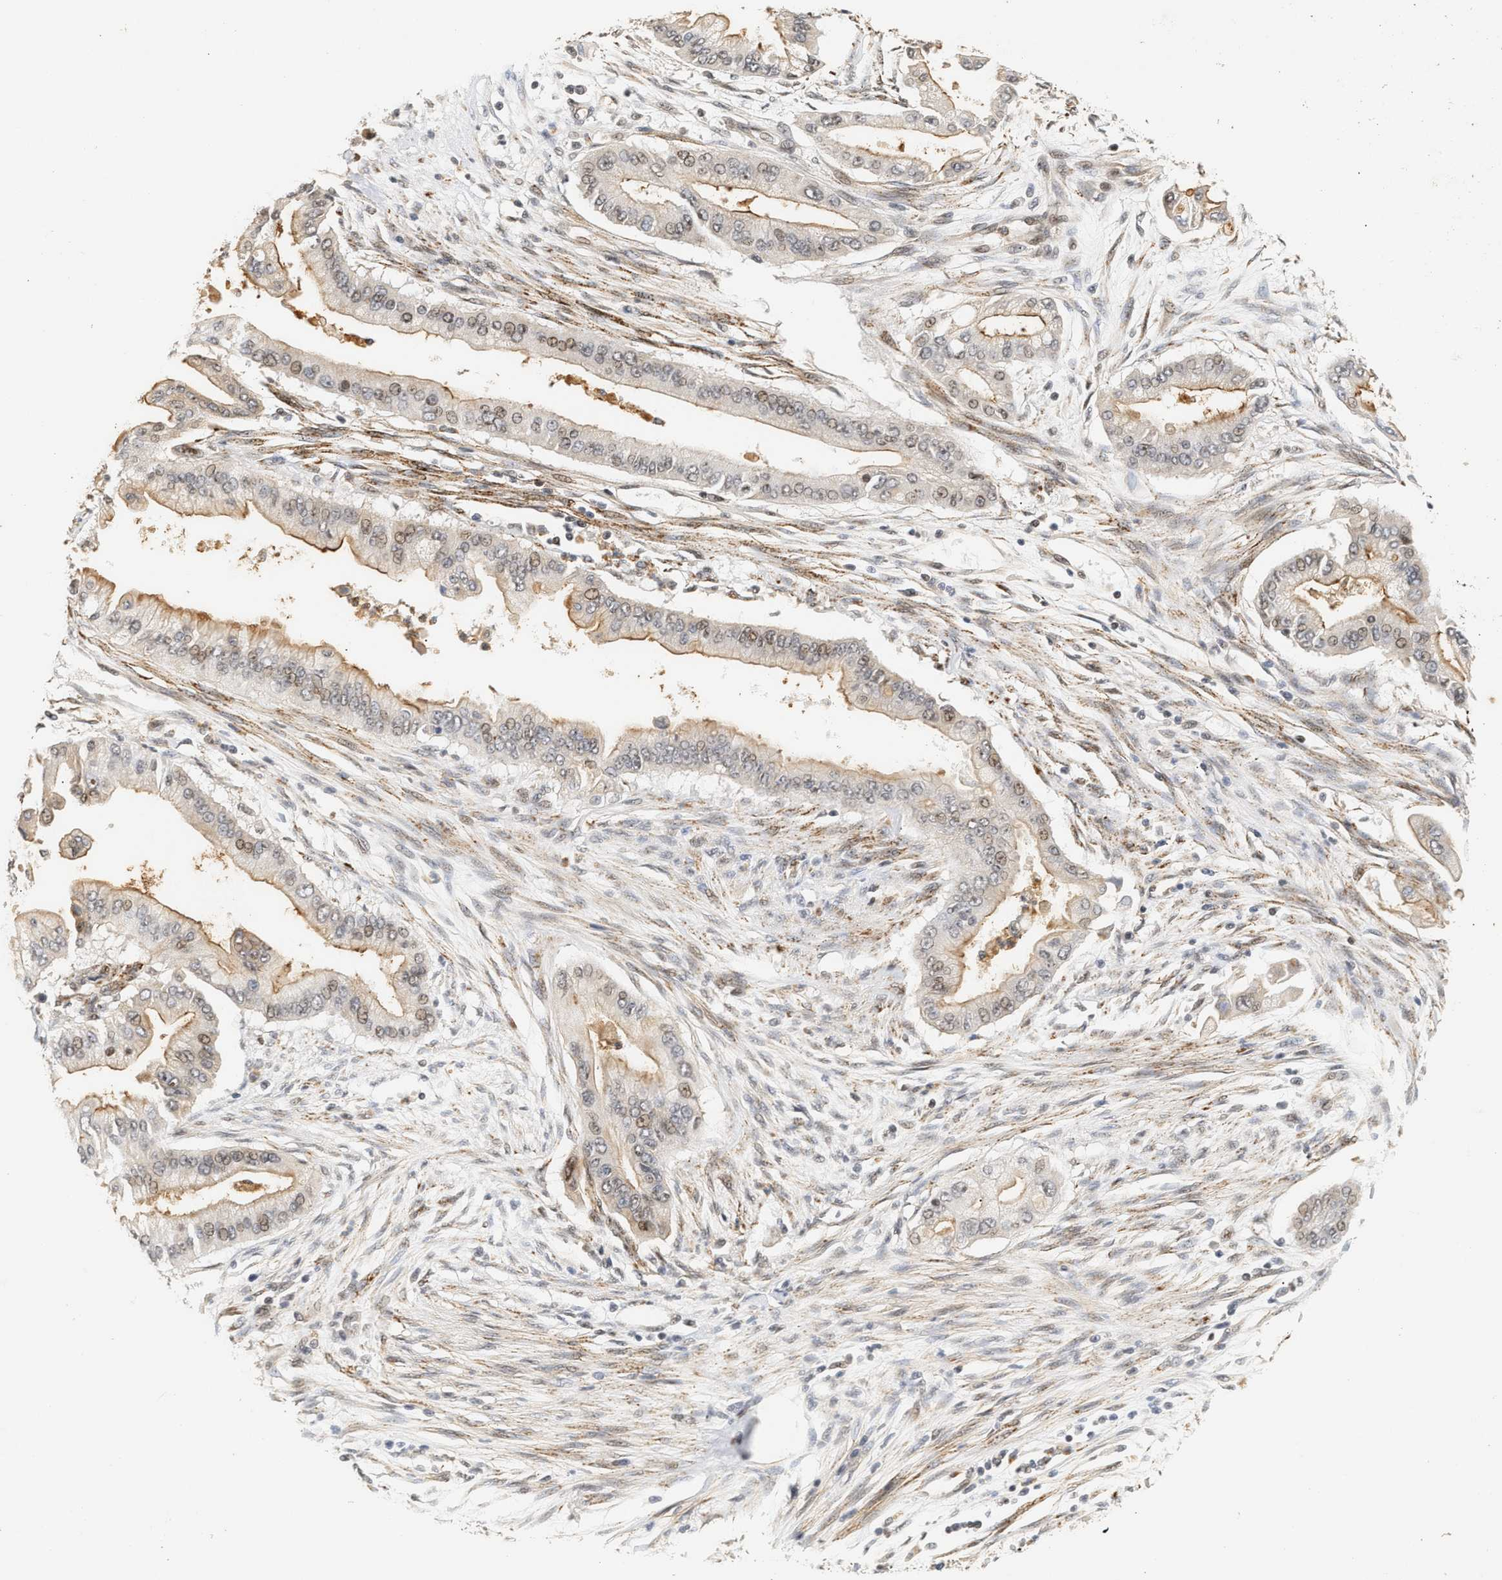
{"staining": {"intensity": "moderate", "quantity": "<25%", "location": "cytoplasmic/membranous,nuclear"}, "tissue": "pancreatic cancer", "cell_type": "Tumor cells", "image_type": "cancer", "snomed": [{"axis": "morphology", "description": "Adenocarcinoma, NOS"}, {"axis": "topography", "description": "Pancreas"}], "caption": "Immunohistochemistry micrograph of neoplastic tissue: human adenocarcinoma (pancreatic) stained using immunohistochemistry reveals low levels of moderate protein expression localized specifically in the cytoplasmic/membranous and nuclear of tumor cells, appearing as a cytoplasmic/membranous and nuclear brown color.", "gene": "PLXND1", "patient": {"sex": "male", "age": 59}}